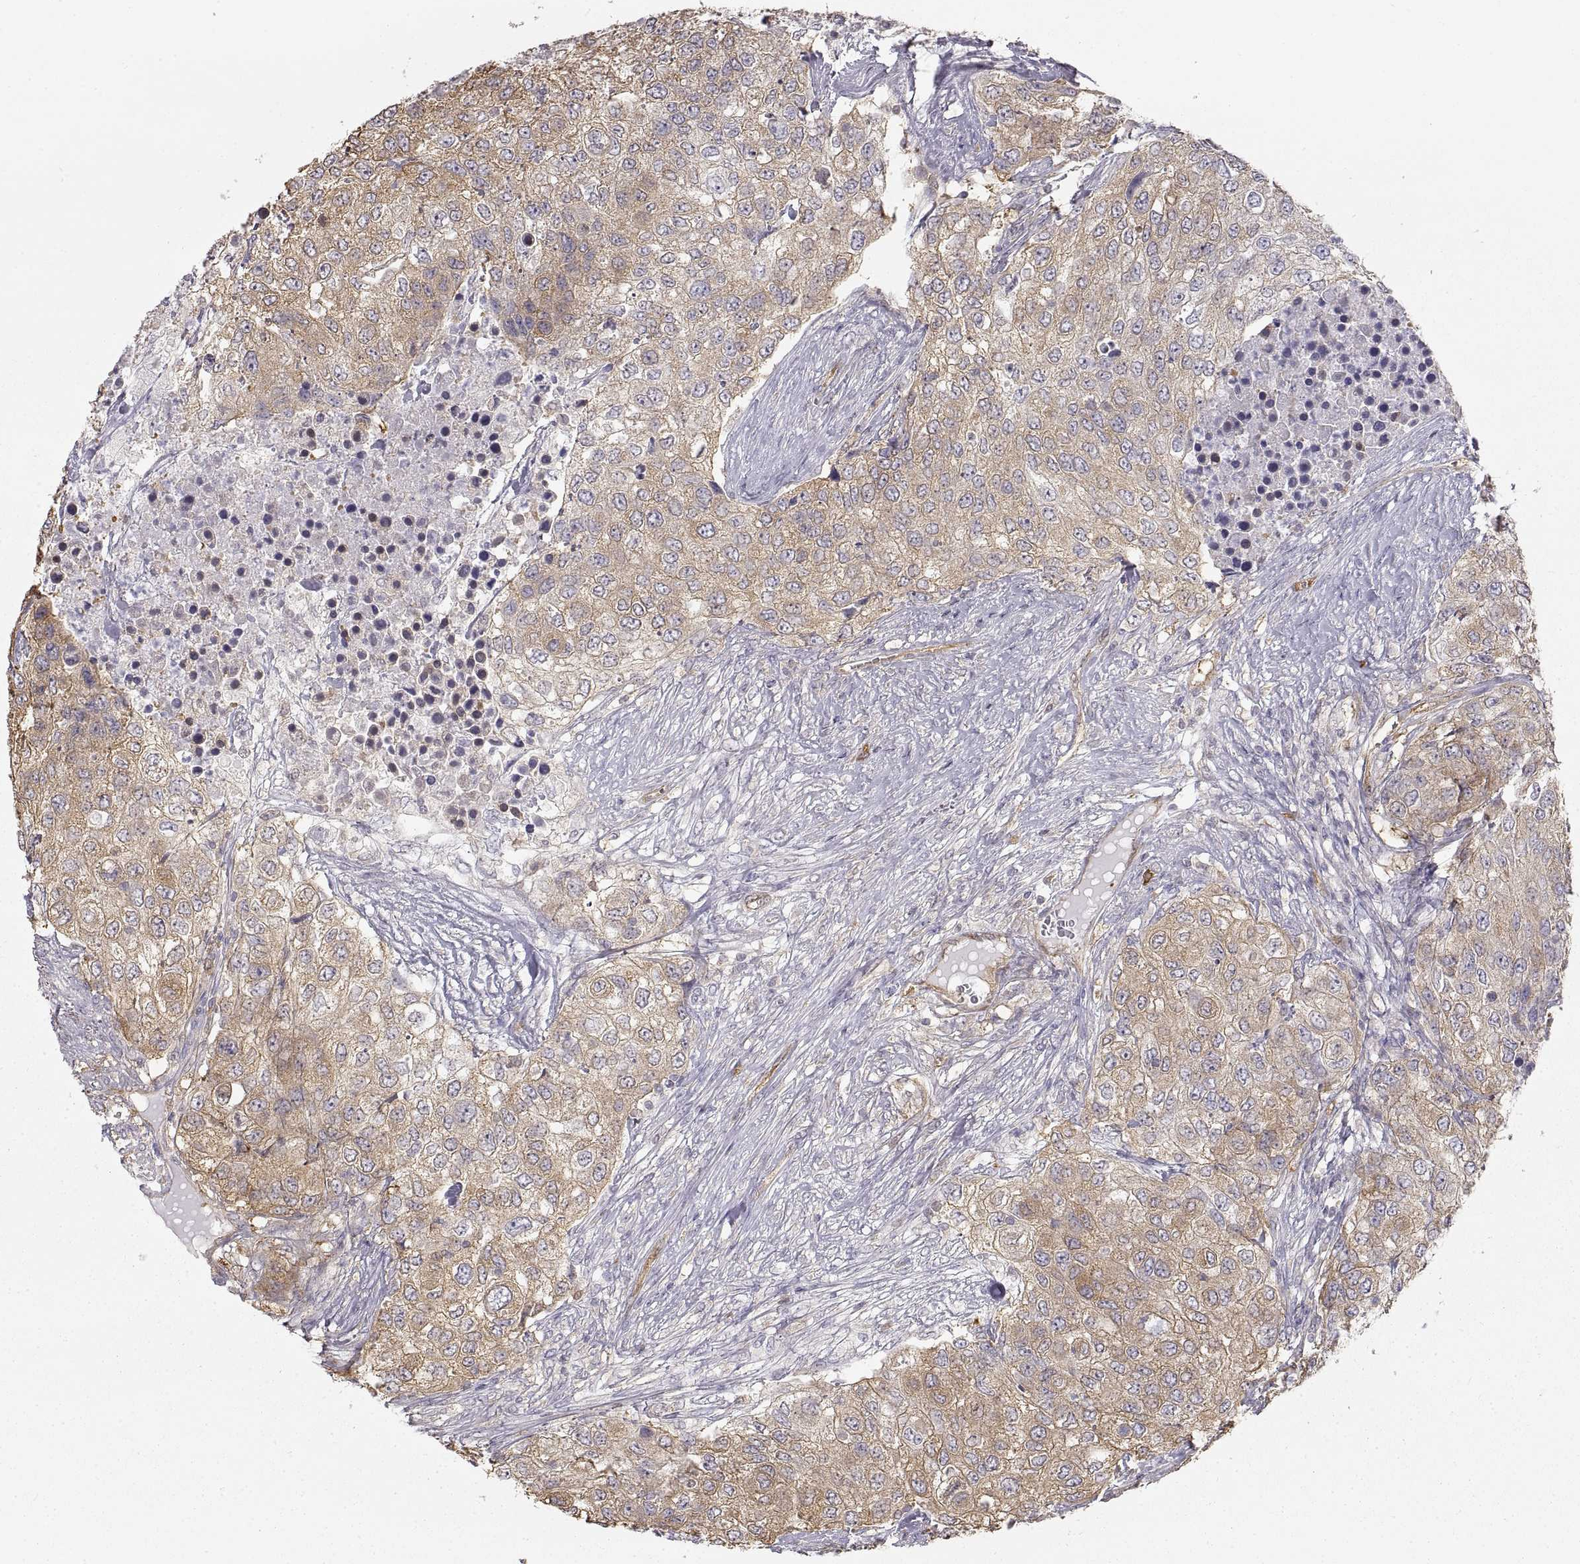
{"staining": {"intensity": "moderate", "quantity": "<25%", "location": "cytoplasmic/membranous"}, "tissue": "urothelial cancer", "cell_type": "Tumor cells", "image_type": "cancer", "snomed": [{"axis": "morphology", "description": "Urothelial carcinoma, High grade"}, {"axis": "topography", "description": "Urinary bladder"}], "caption": "Human urothelial carcinoma (high-grade) stained for a protein (brown) reveals moderate cytoplasmic/membranous positive staining in approximately <25% of tumor cells.", "gene": "HSP90AB1", "patient": {"sex": "female", "age": 78}}